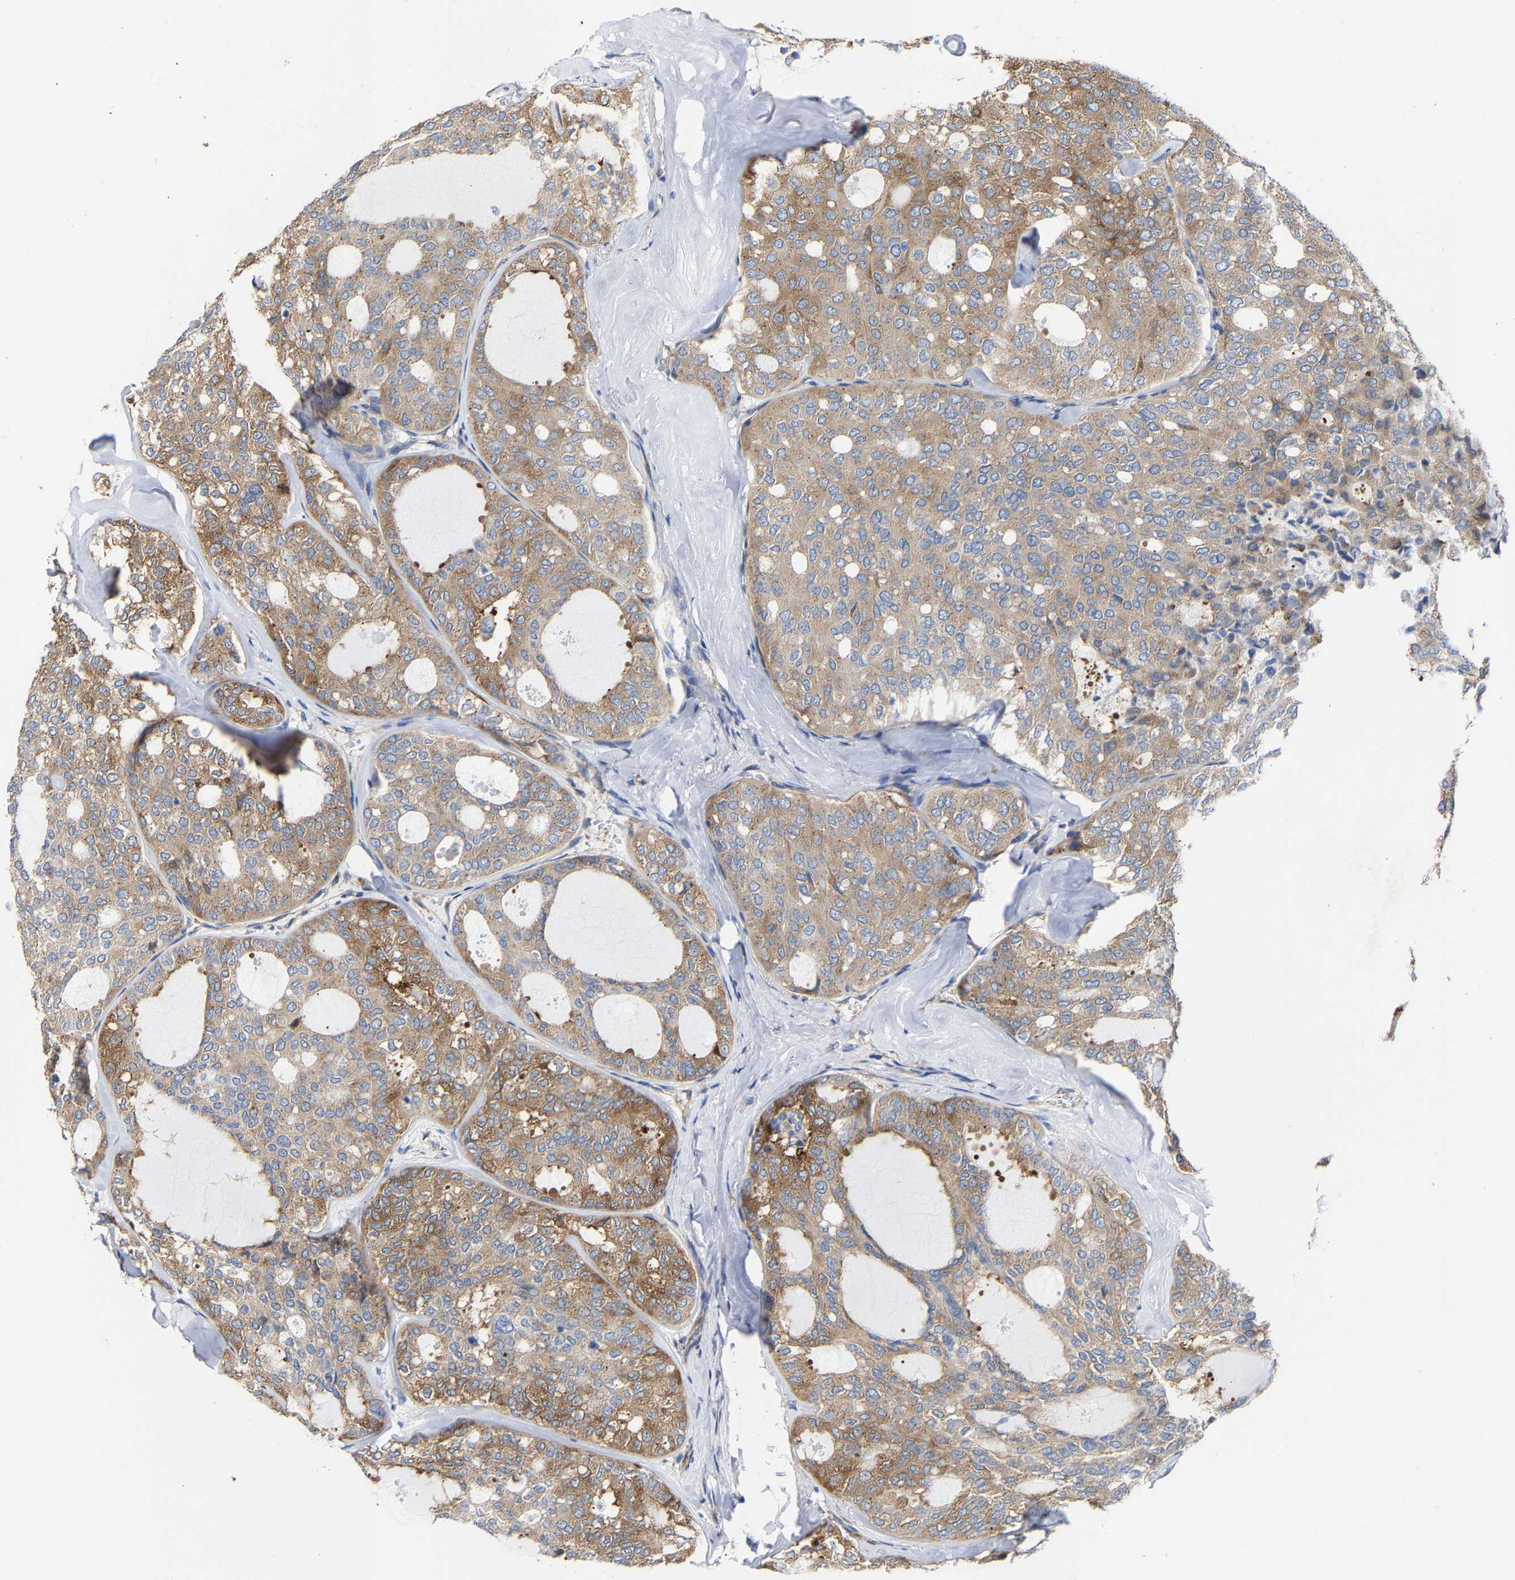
{"staining": {"intensity": "moderate", "quantity": ">75%", "location": "cytoplasmic/membranous"}, "tissue": "thyroid cancer", "cell_type": "Tumor cells", "image_type": "cancer", "snomed": [{"axis": "morphology", "description": "Follicular adenoma carcinoma, NOS"}, {"axis": "topography", "description": "Thyroid gland"}], "caption": "The image displays a brown stain indicating the presence of a protein in the cytoplasmic/membranous of tumor cells in follicular adenoma carcinoma (thyroid).", "gene": "PPP1R15A", "patient": {"sex": "male", "age": 75}}